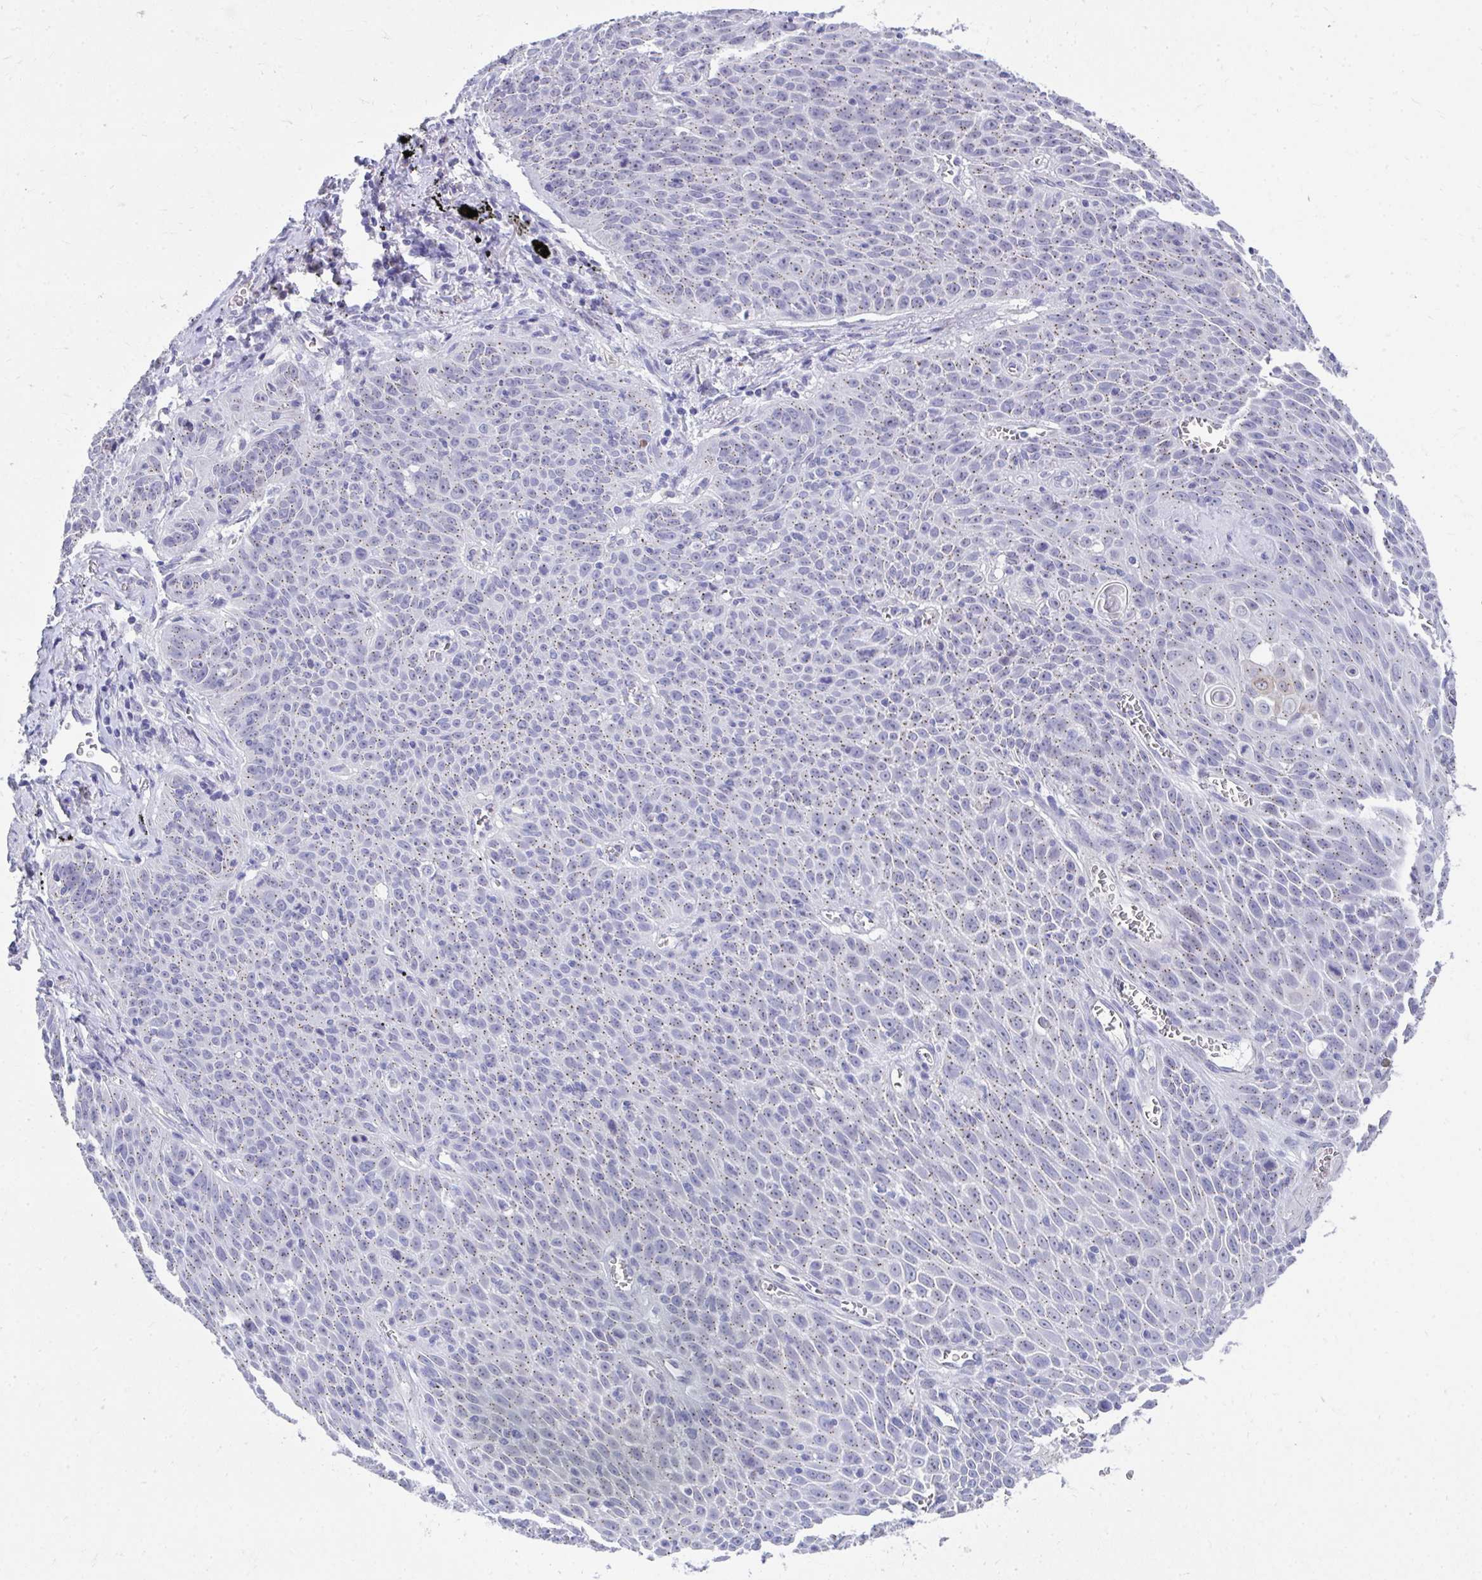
{"staining": {"intensity": "weak", "quantity": "25%-75%", "location": "cytoplasmic/membranous"}, "tissue": "lung cancer", "cell_type": "Tumor cells", "image_type": "cancer", "snomed": [{"axis": "morphology", "description": "Squamous cell carcinoma, NOS"}, {"axis": "morphology", "description": "Squamous cell carcinoma, metastatic, NOS"}, {"axis": "topography", "description": "Lymph node"}, {"axis": "topography", "description": "Lung"}], "caption": "A high-resolution photomicrograph shows IHC staining of squamous cell carcinoma (lung), which demonstrates weak cytoplasmic/membranous expression in approximately 25%-75% of tumor cells. (Brightfield microscopy of DAB IHC at high magnification).", "gene": "TMPRSS2", "patient": {"sex": "female", "age": 62}}